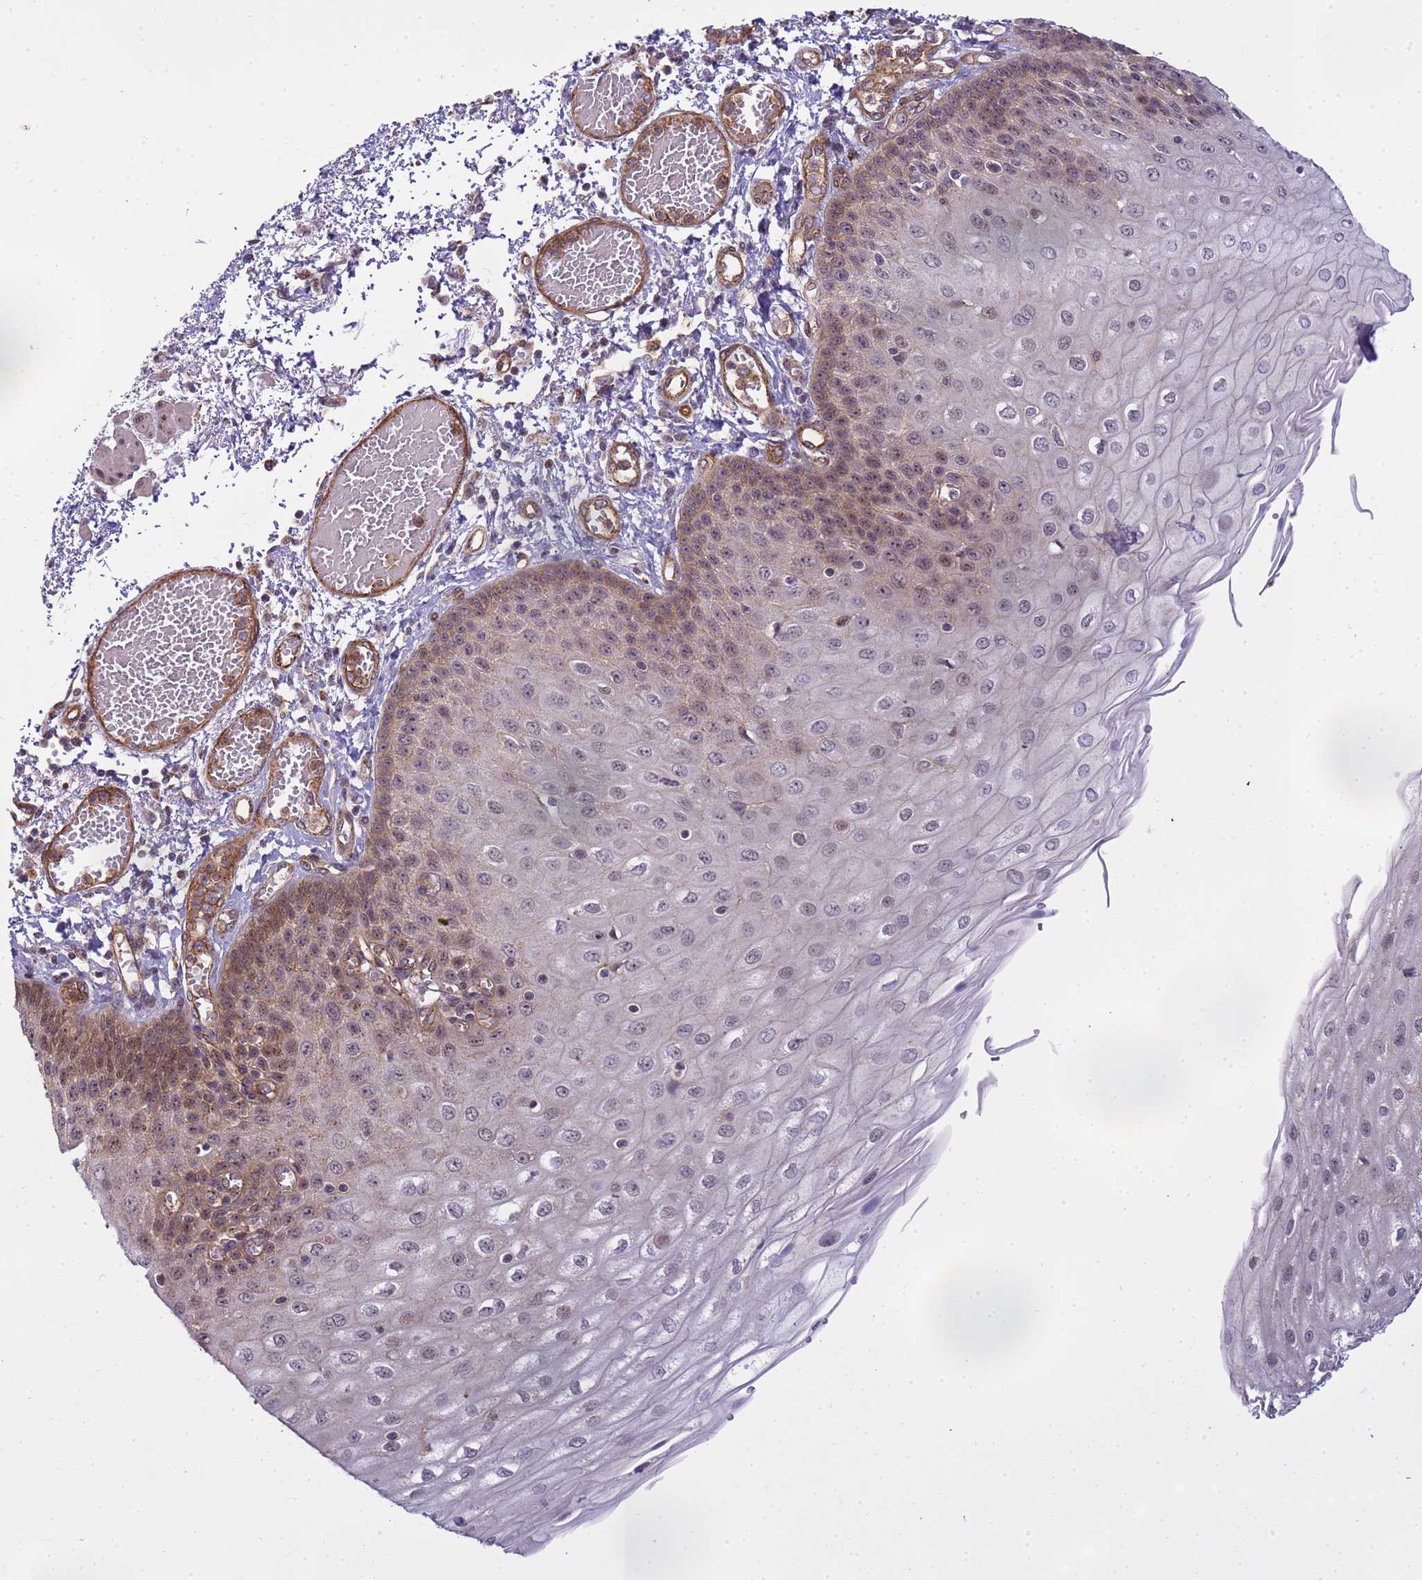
{"staining": {"intensity": "moderate", "quantity": ">75%", "location": "nuclear"}, "tissue": "esophagus", "cell_type": "Squamous epithelial cells", "image_type": "normal", "snomed": [{"axis": "morphology", "description": "Normal tissue, NOS"}, {"axis": "topography", "description": "Esophagus"}], "caption": "Squamous epithelial cells reveal medium levels of moderate nuclear staining in about >75% of cells in normal esophagus.", "gene": "EMC2", "patient": {"sex": "male", "age": 81}}